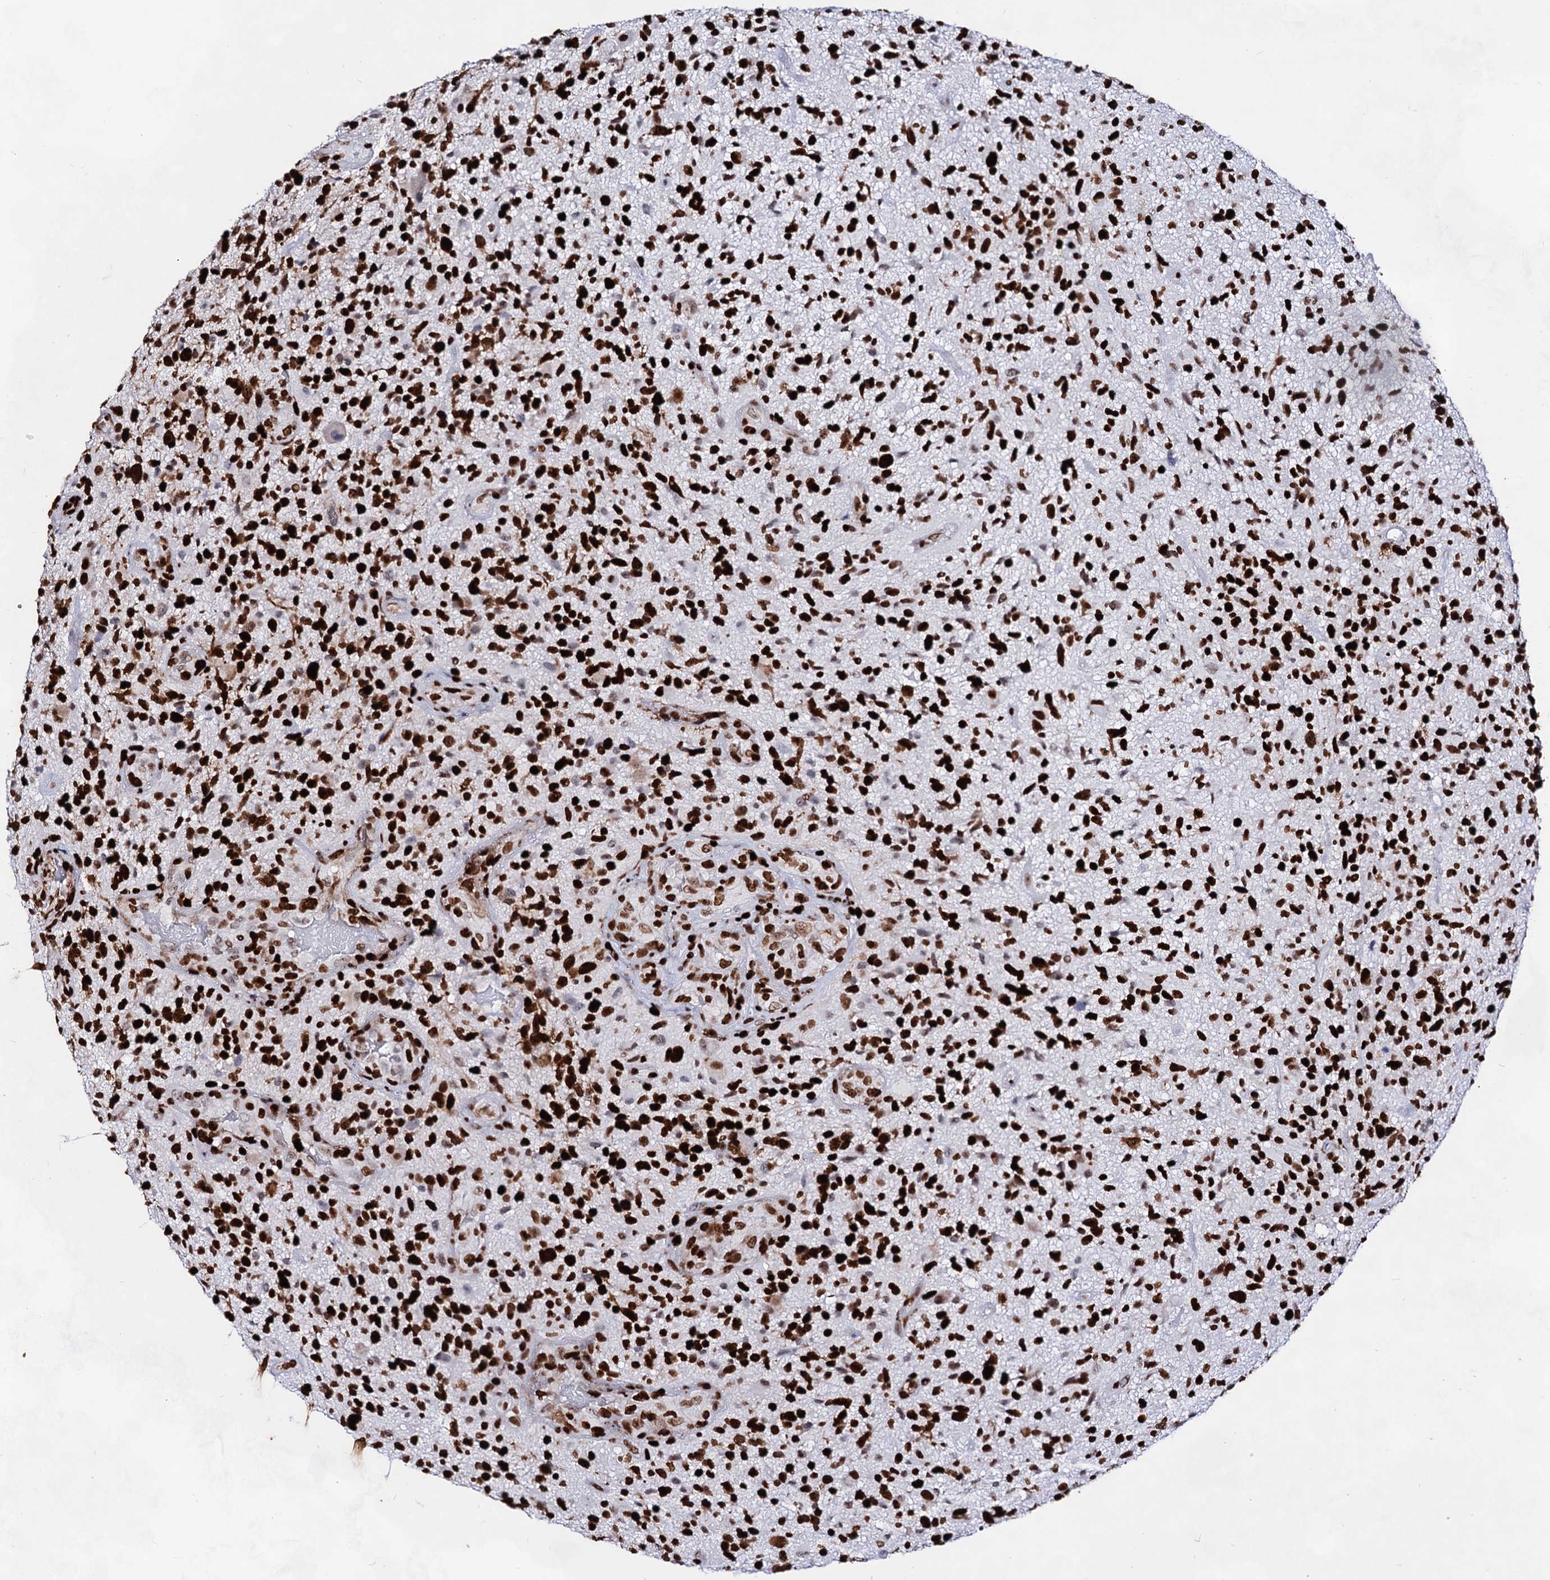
{"staining": {"intensity": "strong", "quantity": ">75%", "location": "nuclear"}, "tissue": "glioma", "cell_type": "Tumor cells", "image_type": "cancer", "snomed": [{"axis": "morphology", "description": "Glioma, malignant, High grade"}, {"axis": "topography", "description": "Brain"}], "caption": "Human glioma stained with a protein marker exhibits strong staining in tumor cells.", "gene": "HMGB2", "patient": {"sex": "male", "age": 47}}